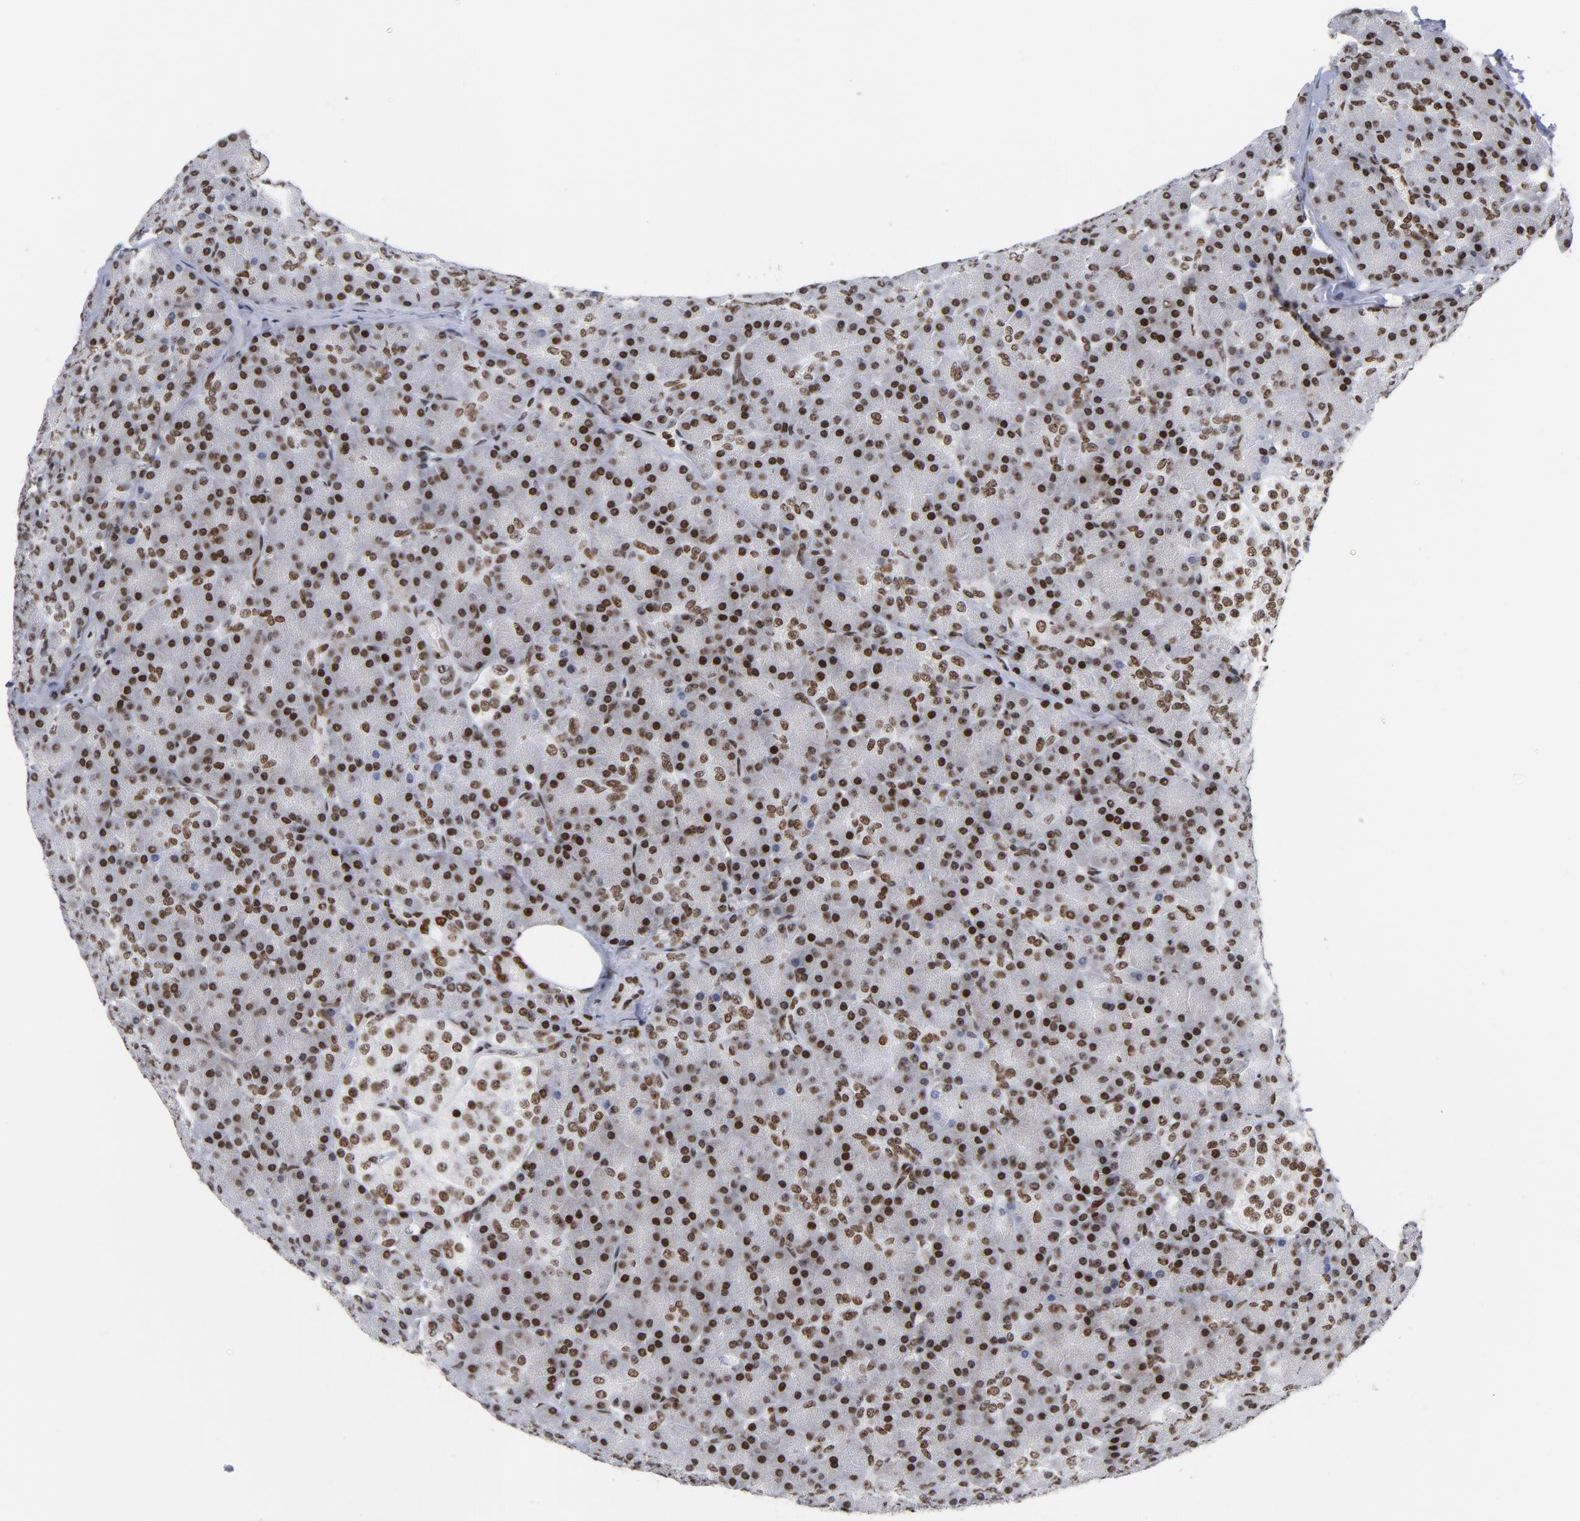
{"staining": {"intensity": "strong", "quantity": ">75%", "location": "nuclear"}, "tissue": "pancreas", "cell_type": "Exocrine glandular cells", "image_type": "normal", "snomed": [{"axis": "morphology", "description": "Normal tissue, NOS"}, {"axis": "topography", "description": "Pancreas"}], "caption": "Immunohistochemical staining of benign pancreas shows >75% levels of strong nuclear protein staining in about >75% of exocrine glandular cells.", "gene": "TOP2B", "patient": {"sex": "female", "age": 43}}